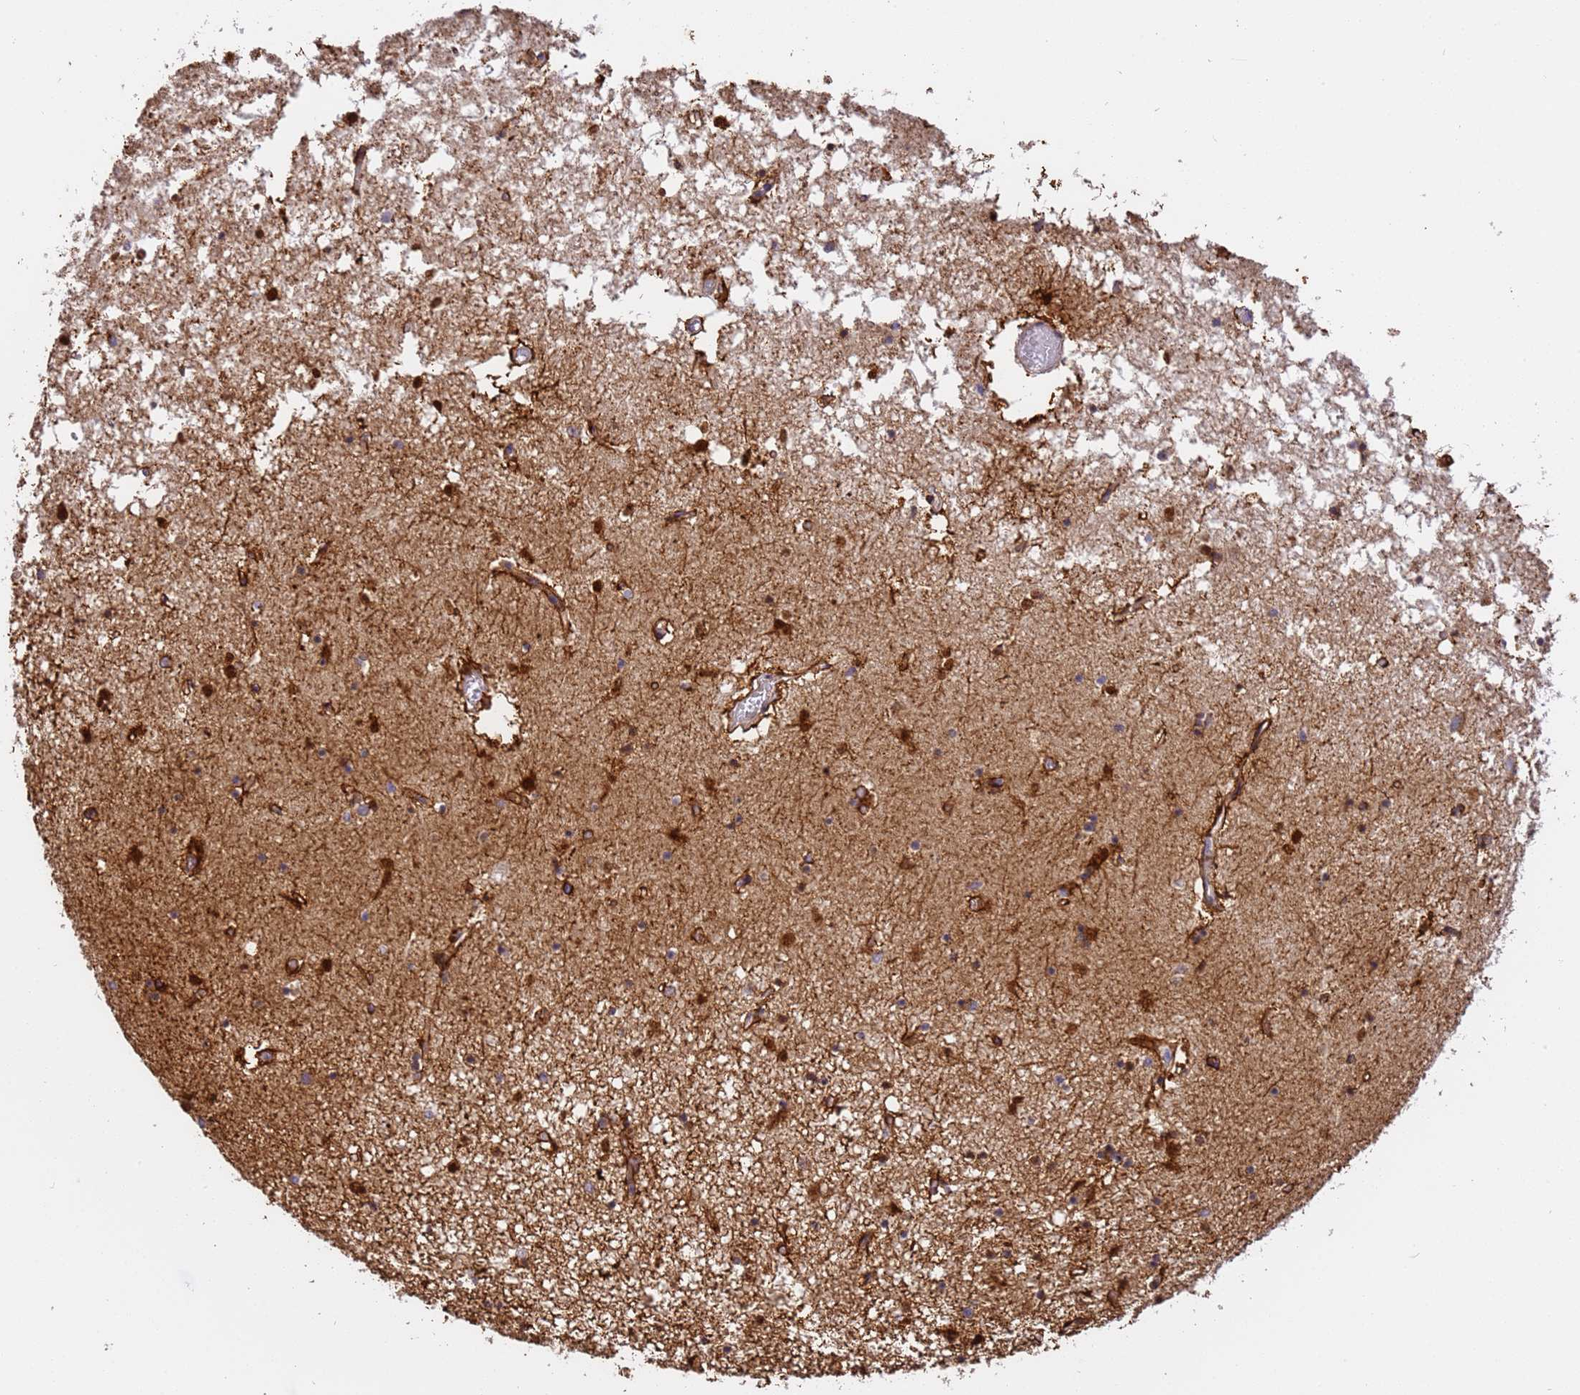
{"staining": {"intensity": "strong", "quantity": "25%-75%", "location": "cytoplasmic/membranous"}, "tissue": "hippocampus", "cell_type": "Glial cells", "image_type": "normal", "snomed": [{"axis": "morphology", "description": "Normal tissue, NOS"}, {"axis": "topography", "description": "Hippocampus"}], "caption": "Normal hippocampus was stained to show a protein in brown. There is high levels of strong cytoplasmic/membranous positivity in approximately 25%-75% of glial cells.", "gene": "M6PR", "patient": {"sex": "male", "age": 70}}